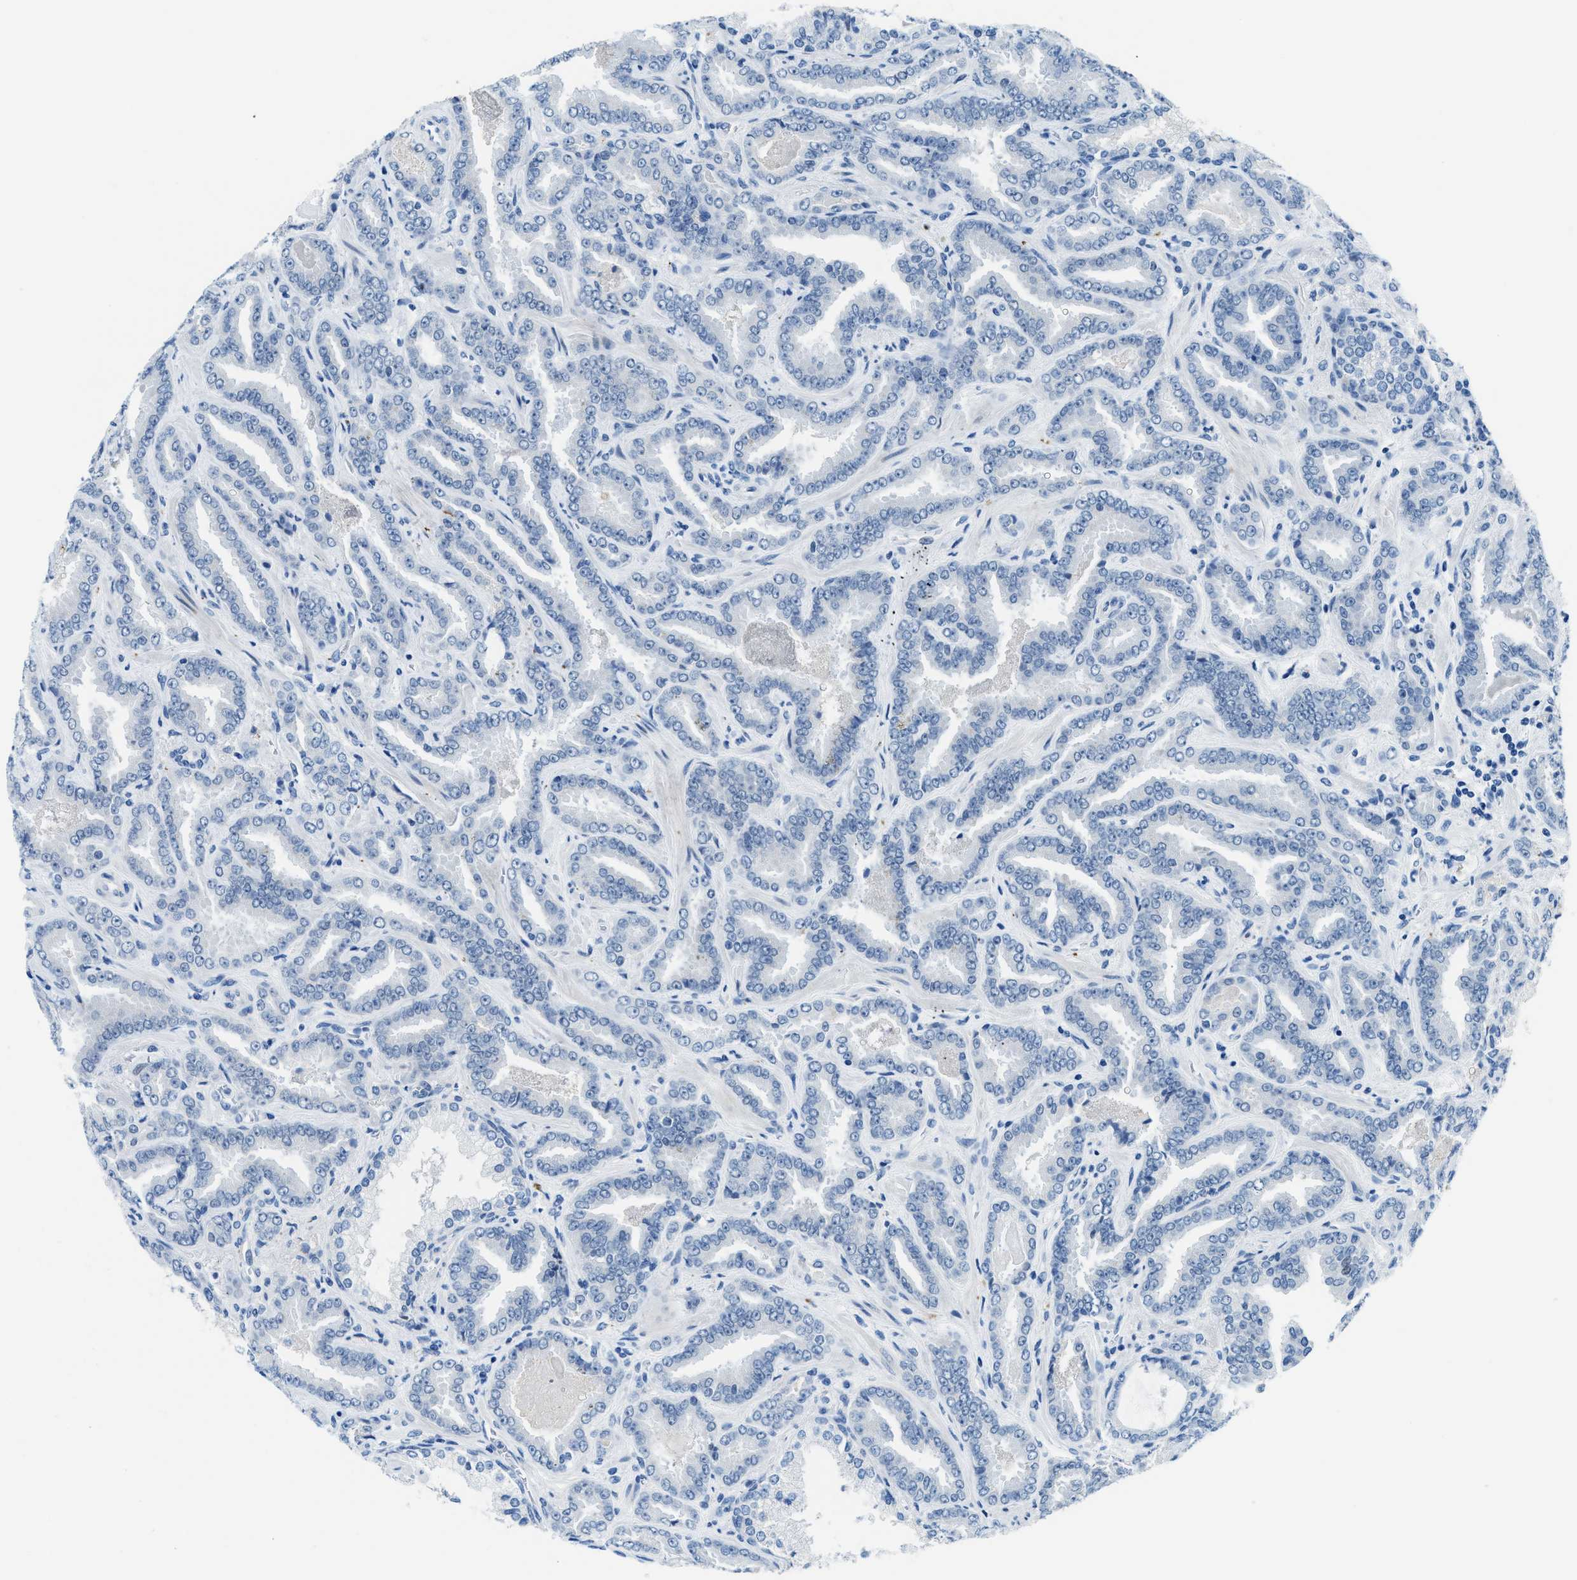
{"staining": {"intensity": "negative", "quantity": "none", "location": "none"}, "tissue": "prostate cancer", "cell_type": "Tumor cells", "image_type": "cancer", "snomed": [{"axis": "morphology", "description": "Adenocarcinoma, Low grade"}, {"axis": "topography", "description": "Prostate"}], "caption": "A photomicrograph of prostate cancer (adenocarcinoma (low-grade)) stained for a protein exhibits no brown staining in tumor cells.", "gene": "MBL2", "patient": {"sex": "male", "age": 60}}